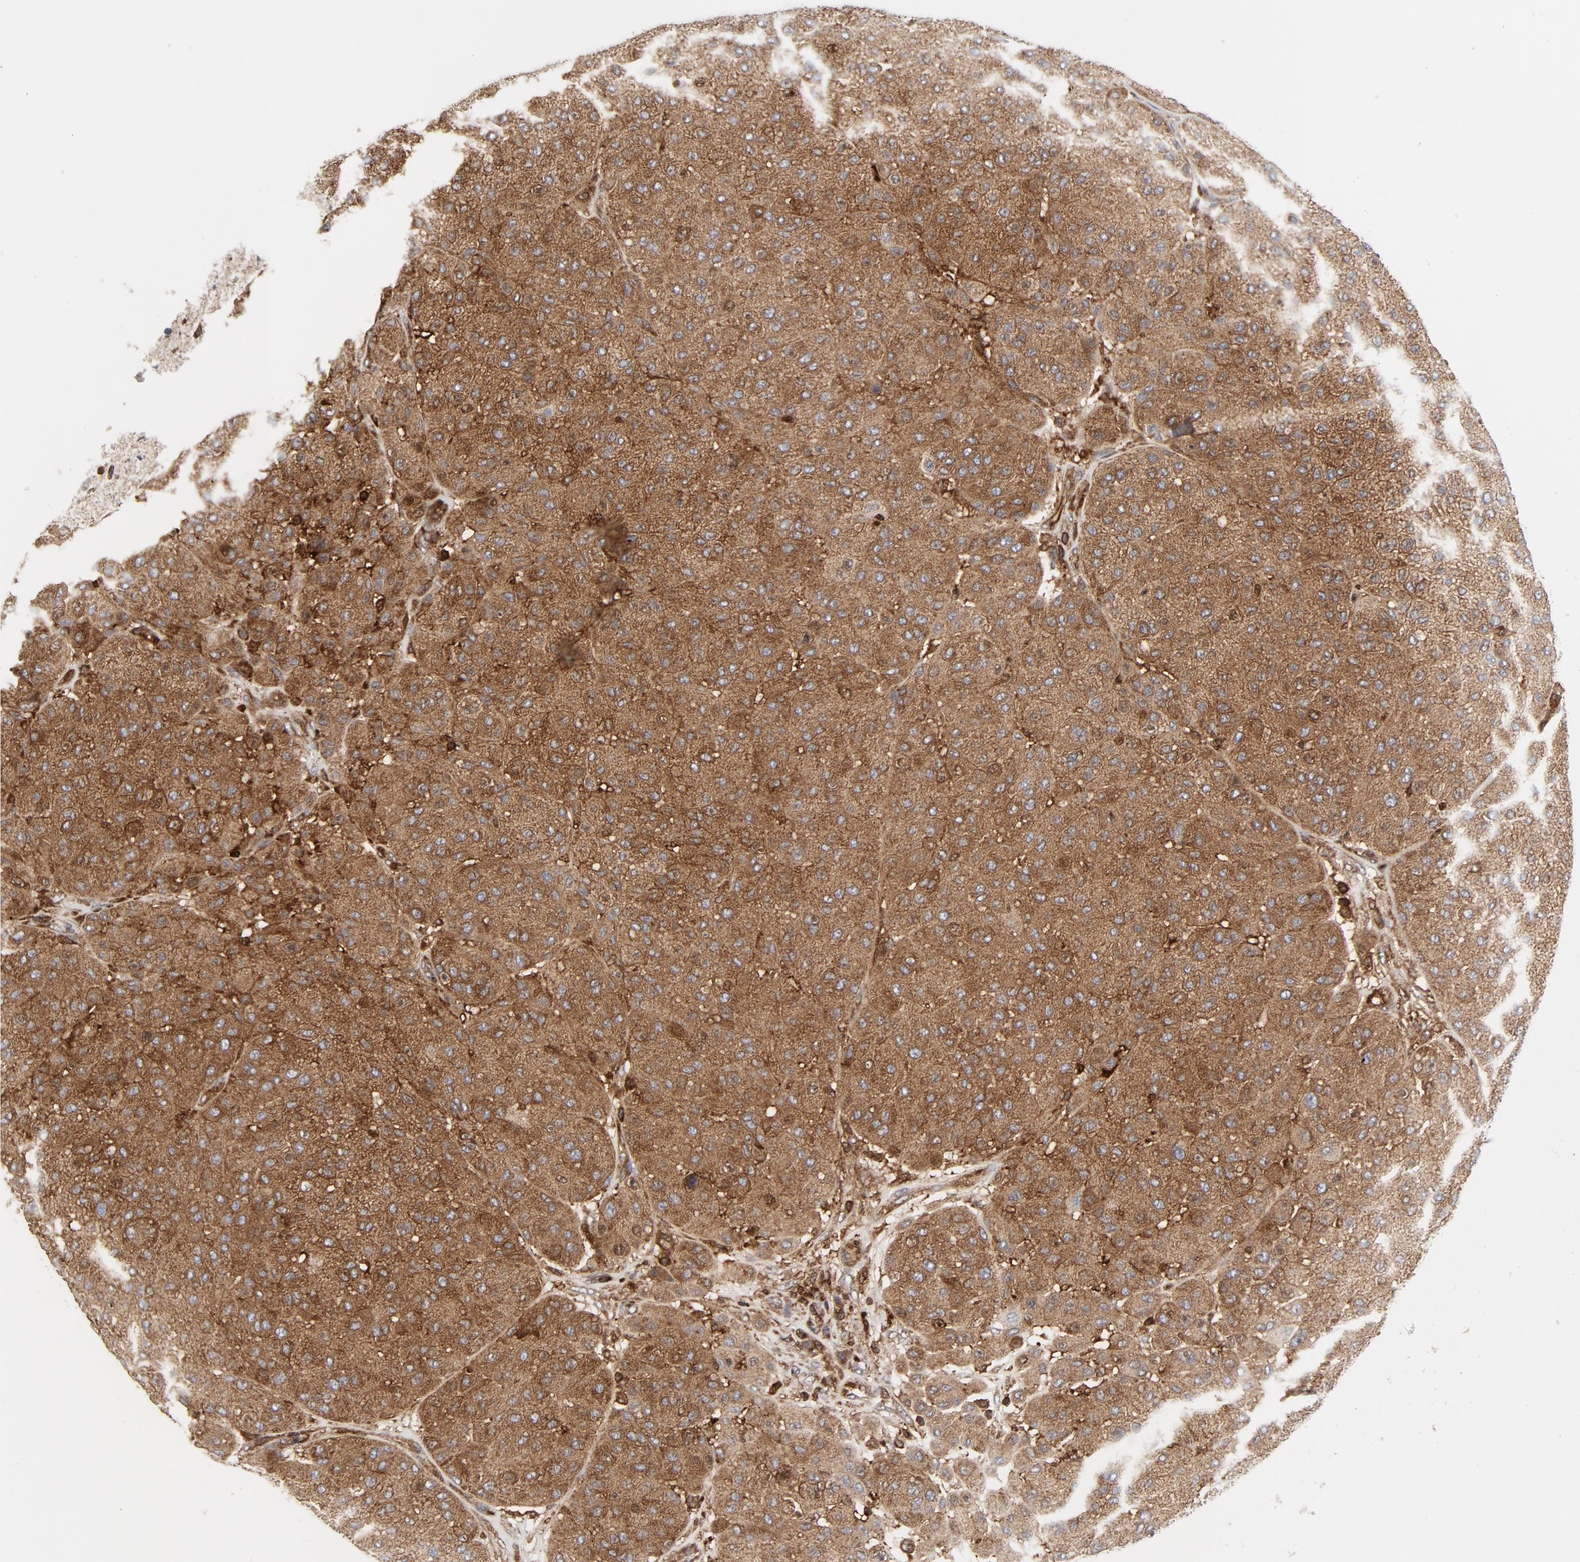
{"staining": {"intensity": "moderate", "quantity": ">75%", "location": "cytoplasmic/membranous"}, "tissue": "melanoma", "cell_type": "Tumor cells", "image_type": "cancer", "snomed": [{"axis": "morphology", "description": "Normal tissue, NOS"}, {"axis": "morphology", "description": "Malignant melanoma, Metastatic site"}, {"axis": "topography", "description": "Skin"}], "caption": "The histopathology image reveals a brown stain indicating the presence of a protein in the cytoplasmic/membranous of tumor cells in melanoma.", "gene": "YES1", "patient": {"sex": "male", "age": 41}}